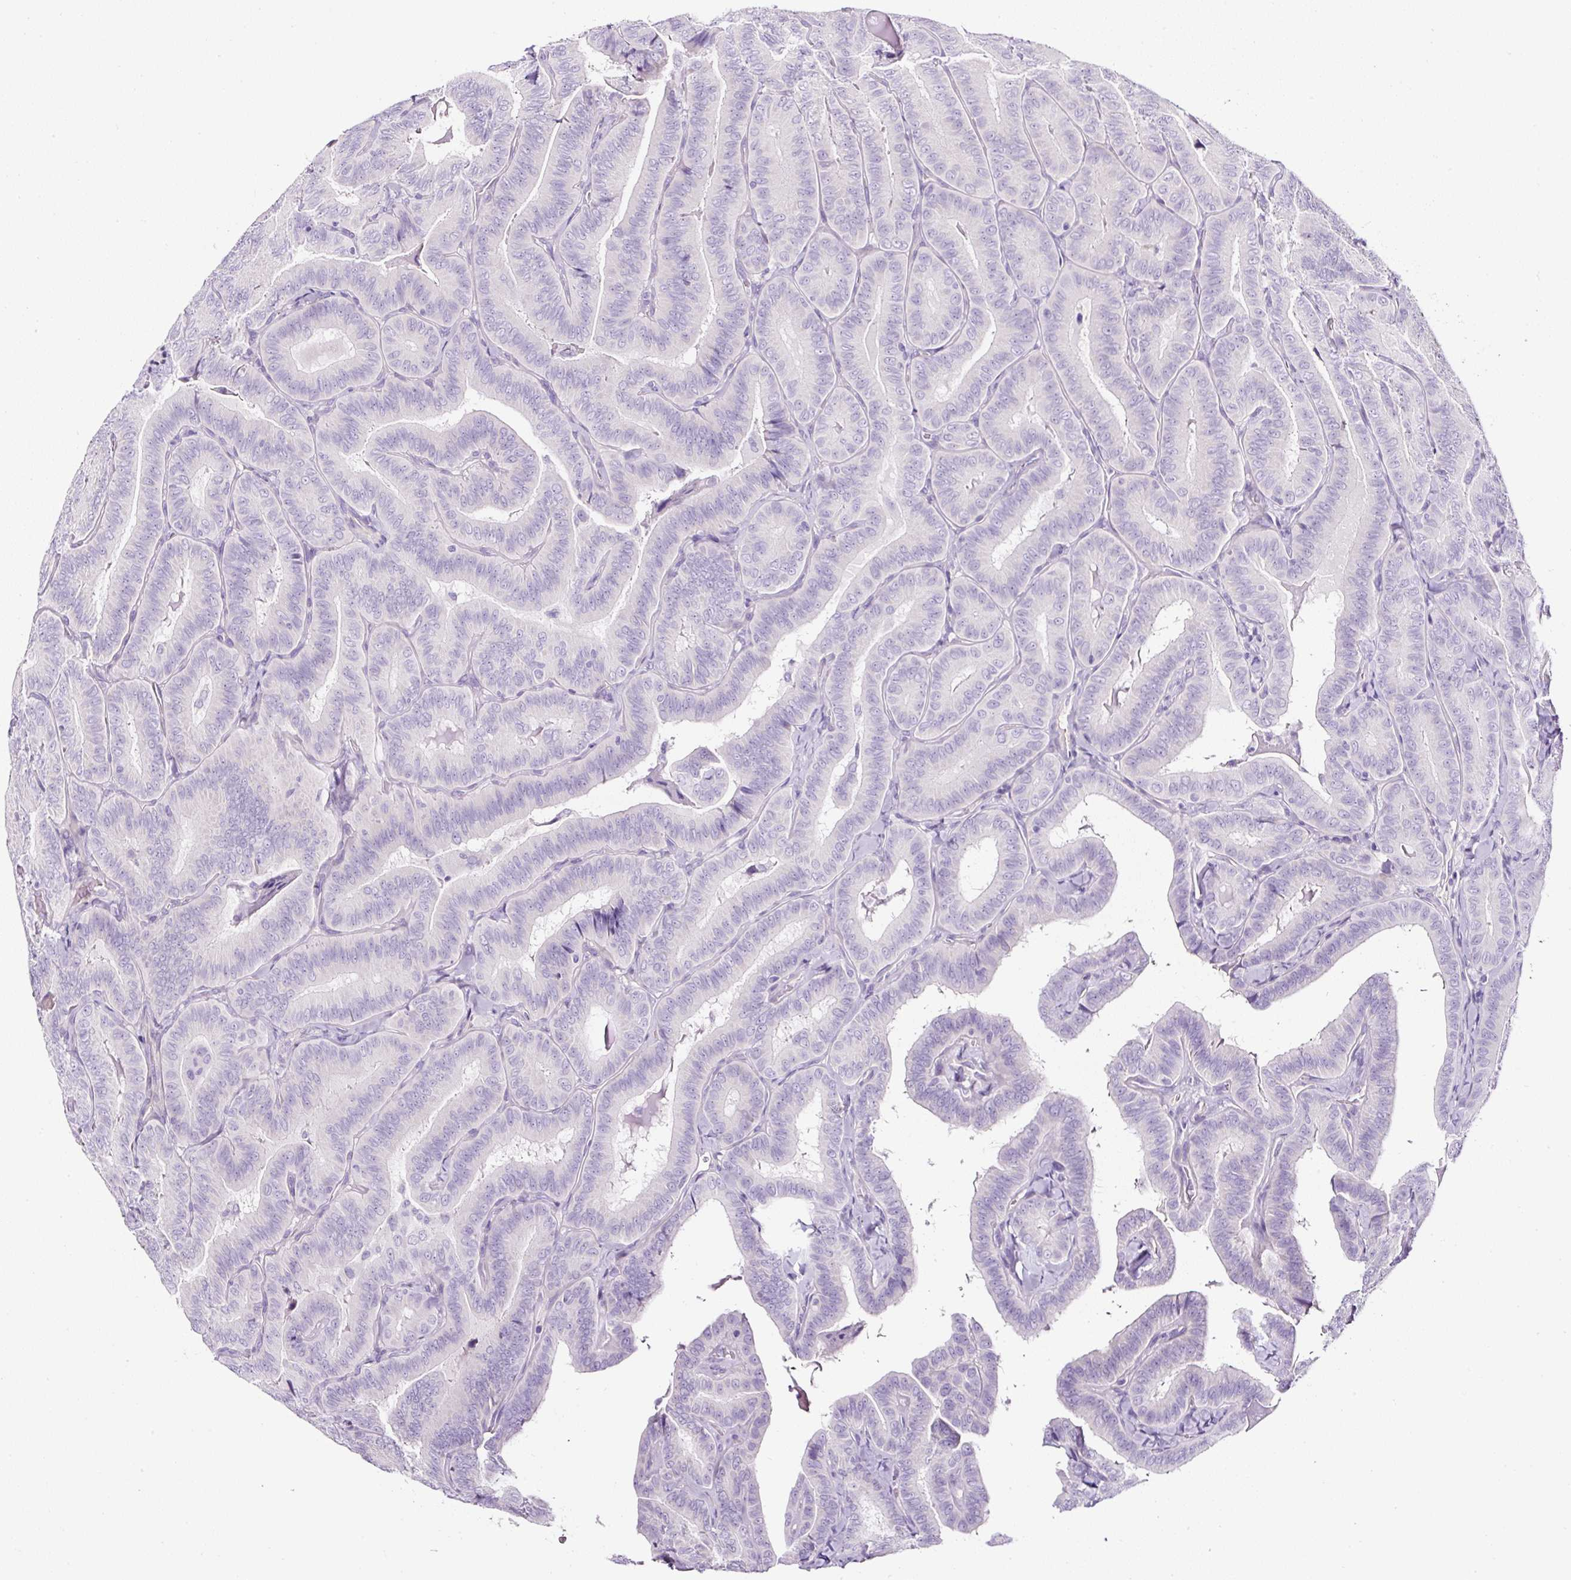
{"staining": {"intensity": "negative", "quantity": "none", "location": "none"}, "tissue": "thyroid cancer", "cell_type": "Tumor cells", "image_type": "cancer", "snomed": [{"axis": "morphology", "description": "Papillary adenocarcinoma, NOS"}, {"axis": "topography", "description": "Thyroid gland"}], "caption": "Immunohistochemistry histopathology image of neoplastic tissue: thyroid cancer stained with DAB demonstrates no significant protein staining in tumor cells.", "gene": "OR14A2", "patient": {"sex": "male", "age": 61}}